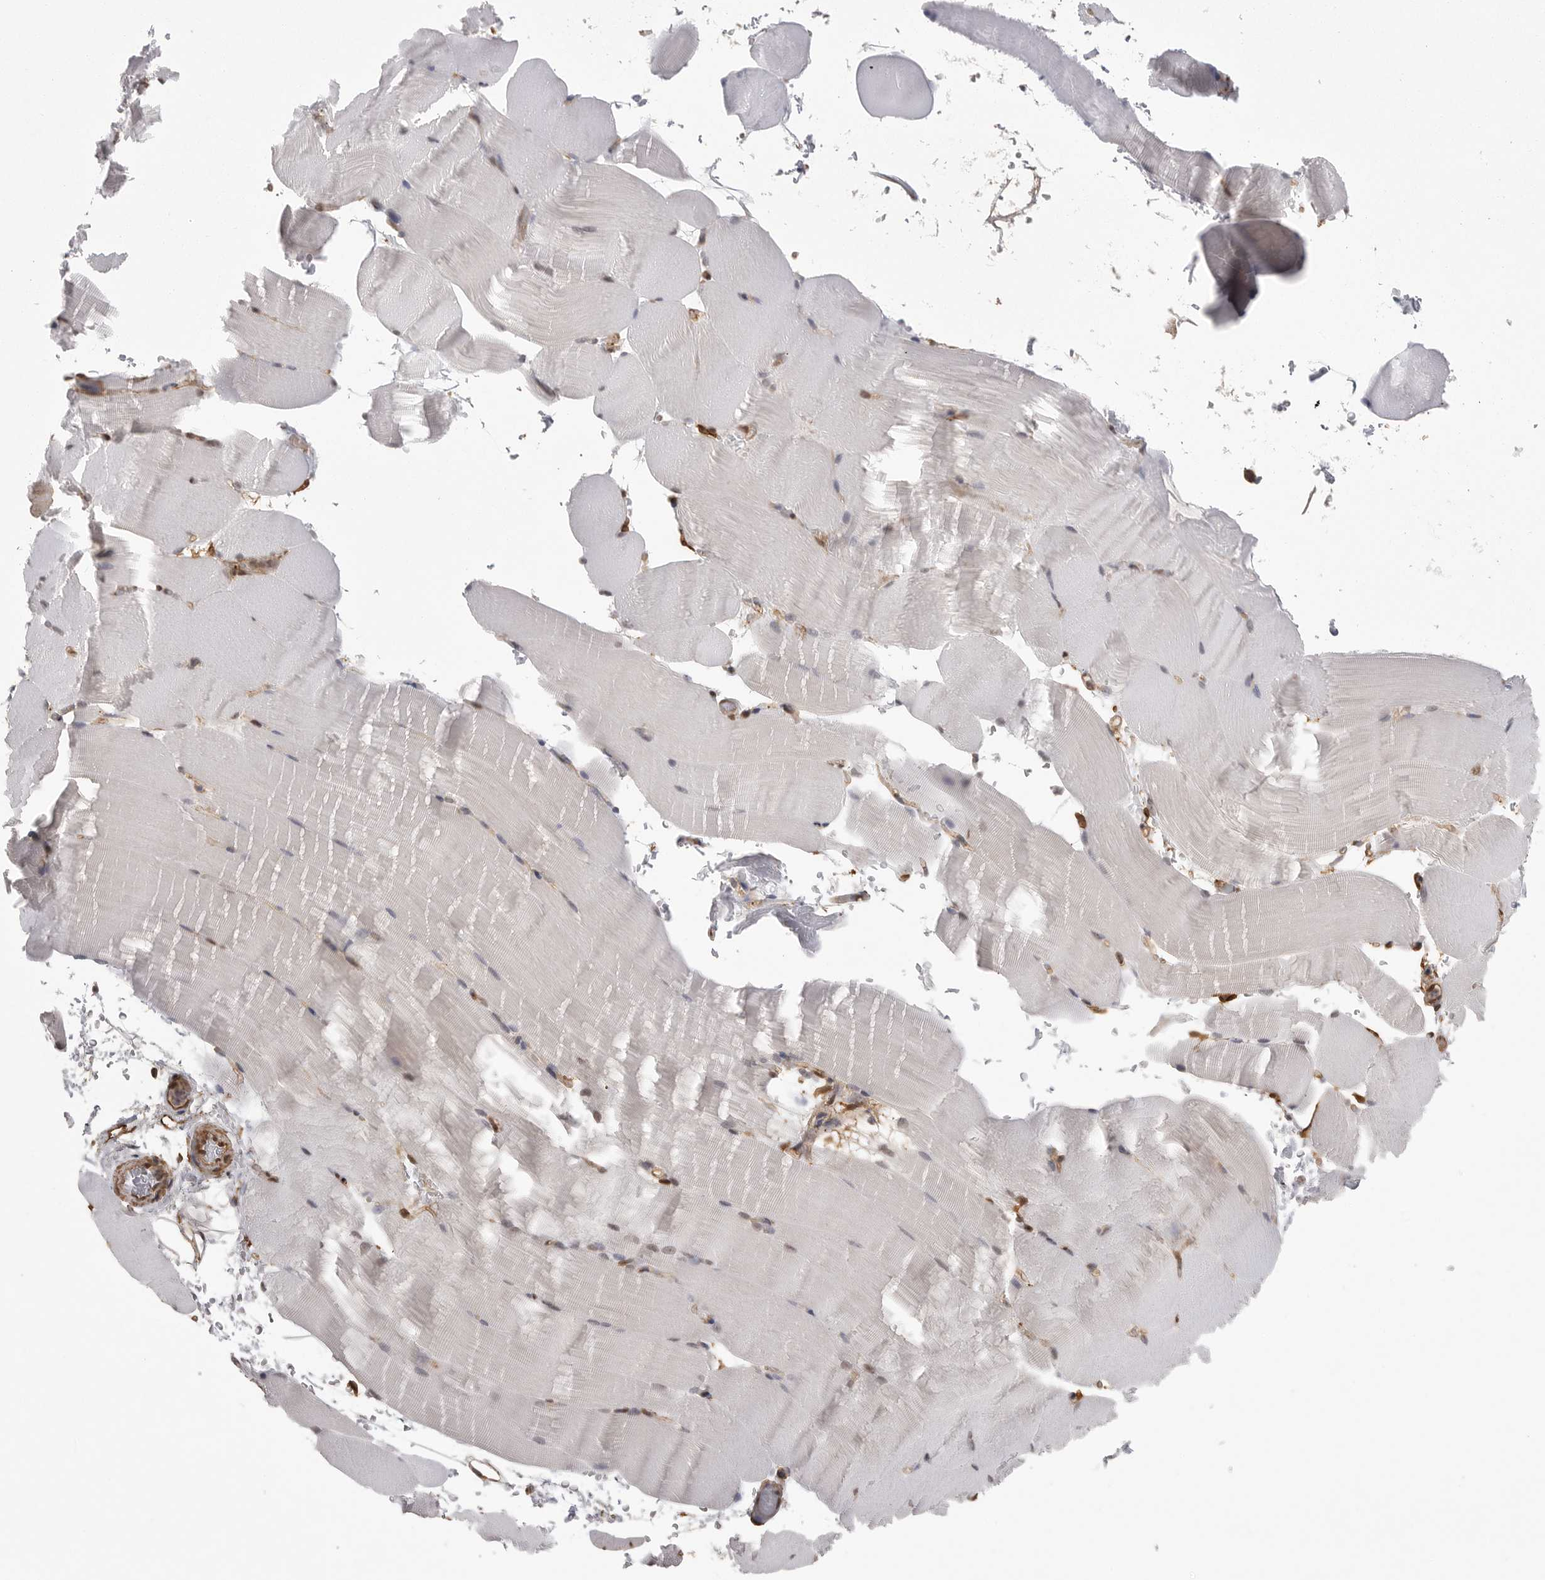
{"staining": {"intensity": "negative", "quantity": "none", "location": "none"}, "tissue": "skeletal muscle", "cell_type": "Myocytes", "image_type": "normal", "snomed": [{"axis": "morphology", "description": "Normal tissue, NOS"}, {"axis": "topography", "description": "Skeletal muscle"}, {"axis": "topography", "description": "Parathyroid gland"}], "caption": "High magnification brightfield microscopy of benign skeletal muscle stained with DAB (brown) and counterstained with hematoxylin (blue): myocytes show no significant positivity. The staining is performed using DAB brown chromogen with nuclei counter-stained in using hematoxylin.", "gene": "NECTIN1", "patient": {"sex": "female", "age": 37}}